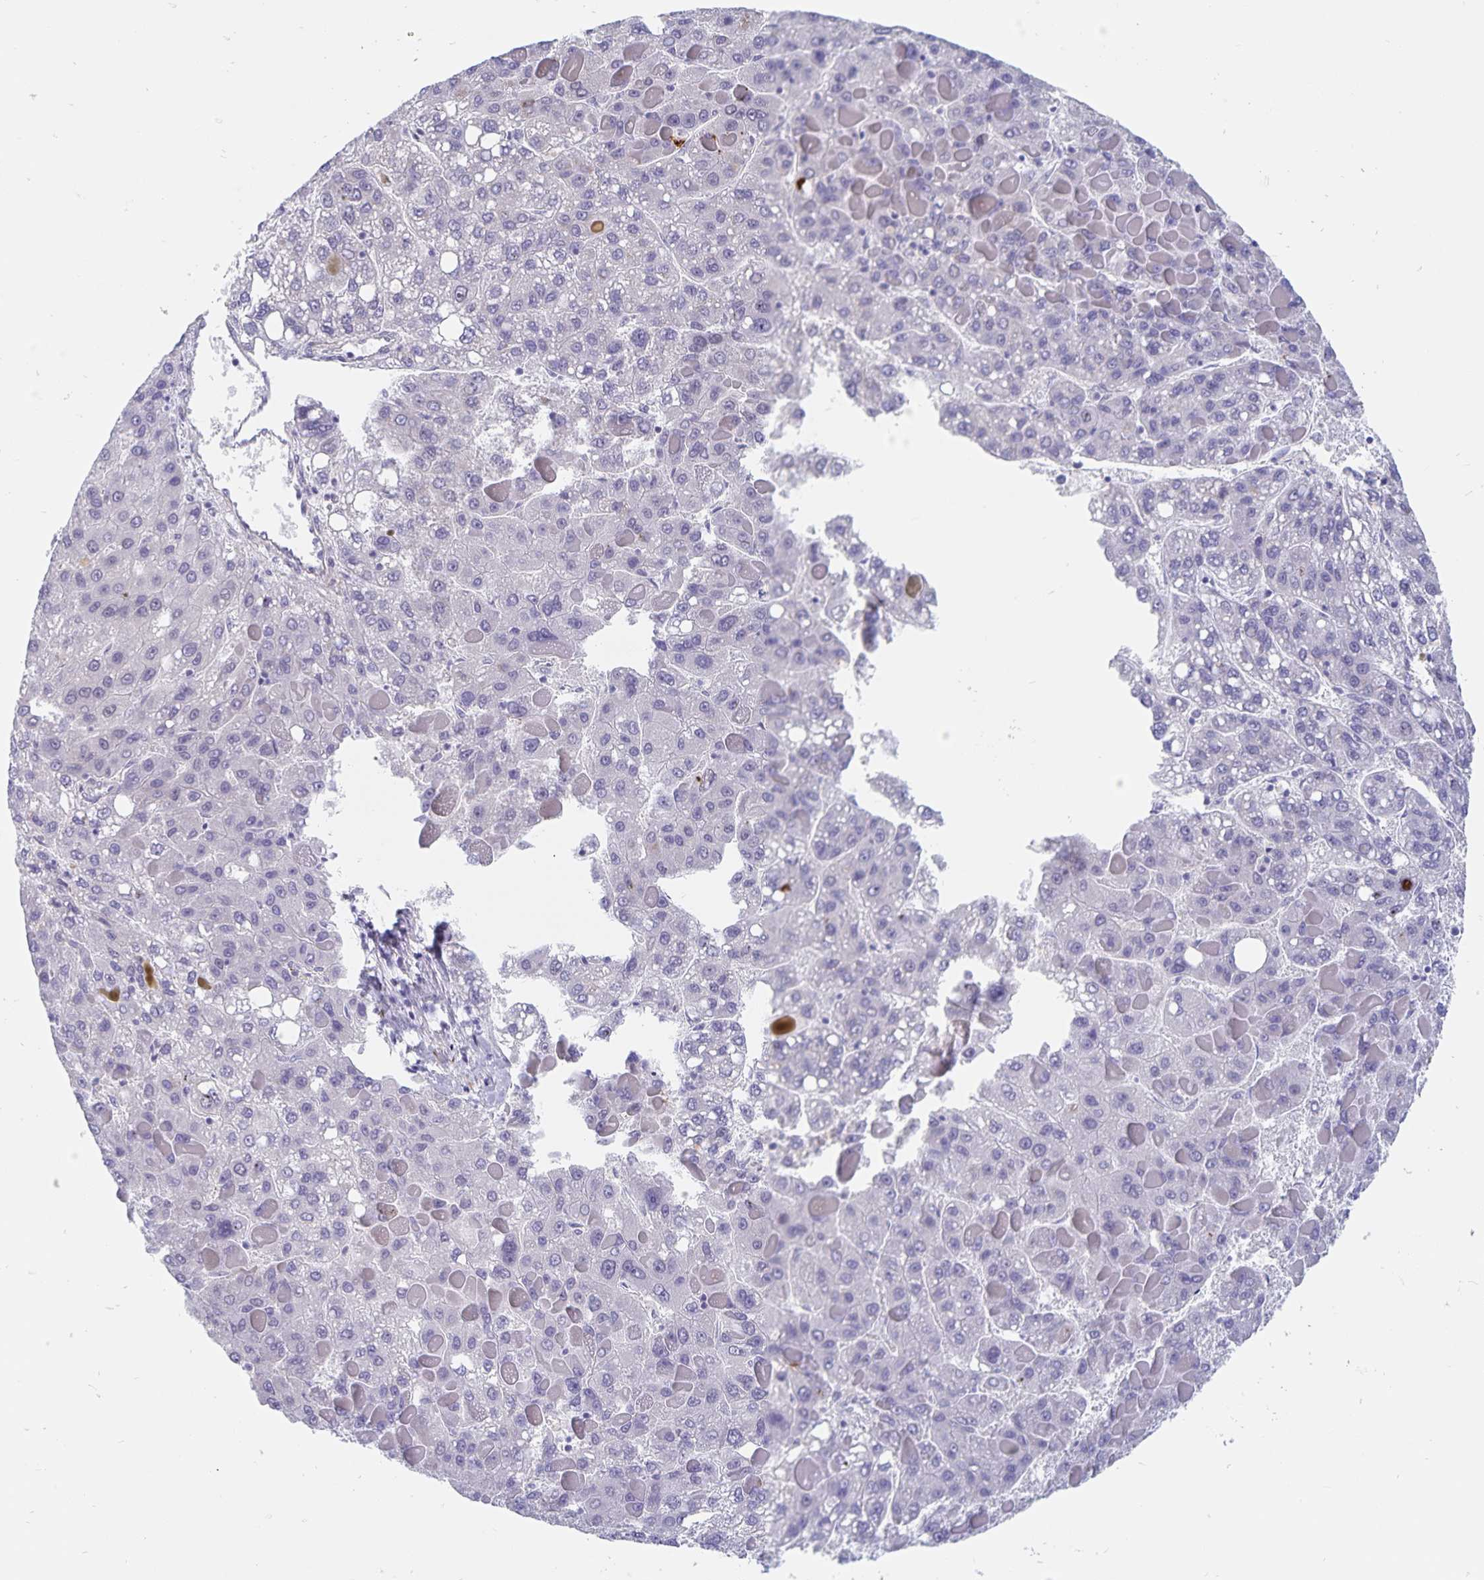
{"staining": {"intensity": "negative", "quantity": "none", "location": "none"}, "tissue": "liver cancer", "cell_type": "Tumor cells", "image_type": "cancer", "snomed": [{"axis": "morphology", "description": "Carcinoma, Hepatocellular, NOS"}, {"axis": "topography", "description": "Liver"}], "caption": "DAB immunohistochemical staining of liver cancer reveals no significant staining in tumor cells.", "gene": "BAG6", "patient": {"sex": "female", "age": 82}}